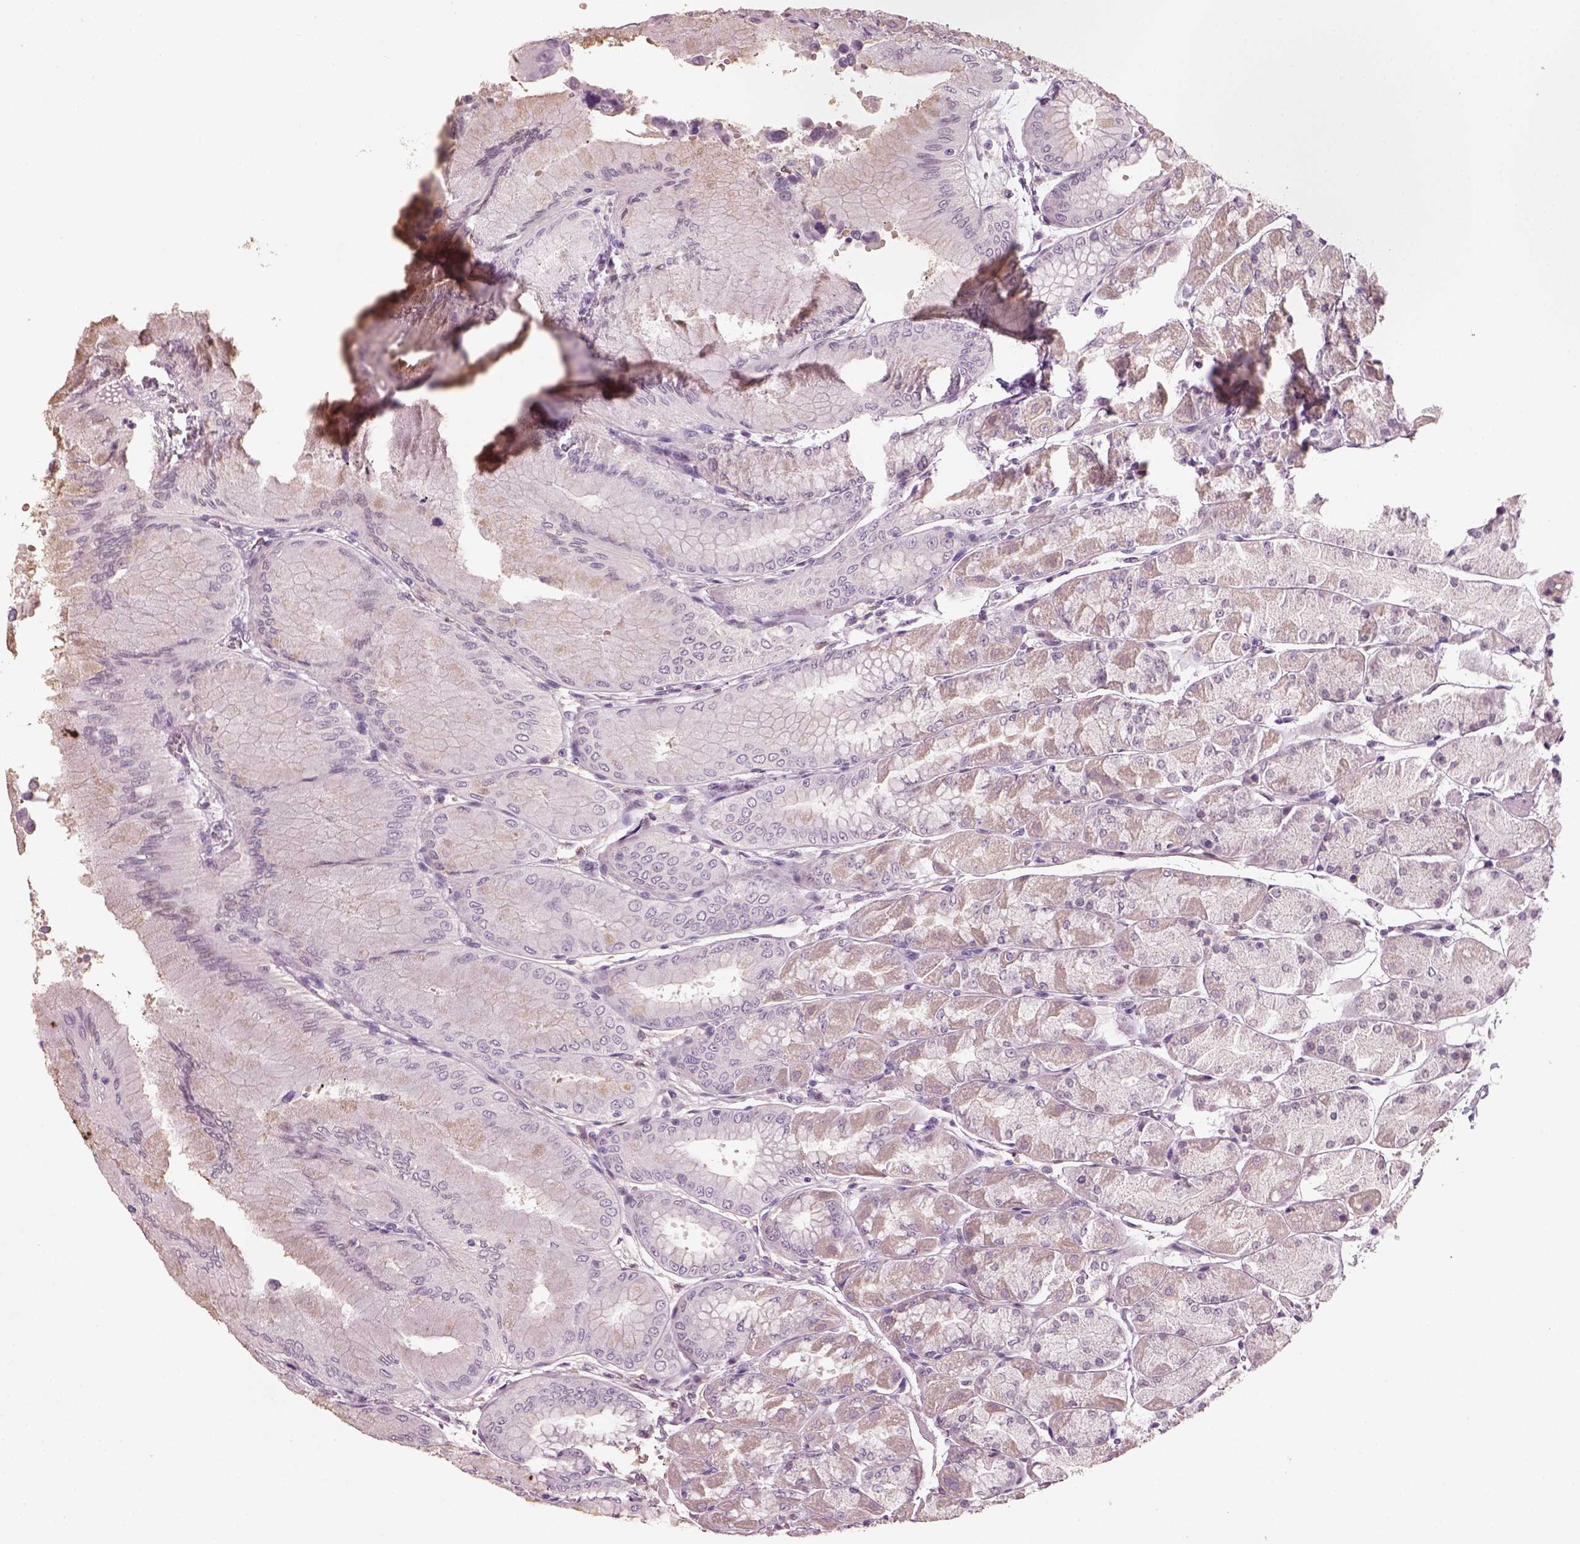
{"staining": {"intensity": "weak", "quantity": "<25%", "location": "cytoplasmic/membranous"}, "tissue": "stomach", "cell_type": "Glandular cells", "image_type": "normal", "snomed": [{"axis": "morphology", "description": "Normal tissue, NOS"}, {"axis": "topography", "description": "Stomach, upper"}], "caption": "This micrograph is of unremarkable stomach stained with immunohistochemistry (IHC) to label a protein in brown with the nuclei are counter-stained blue. There is no positivity in glandular cells.", "gene": "NAT8B", "patient": {"sex": "male", "age": 60}}